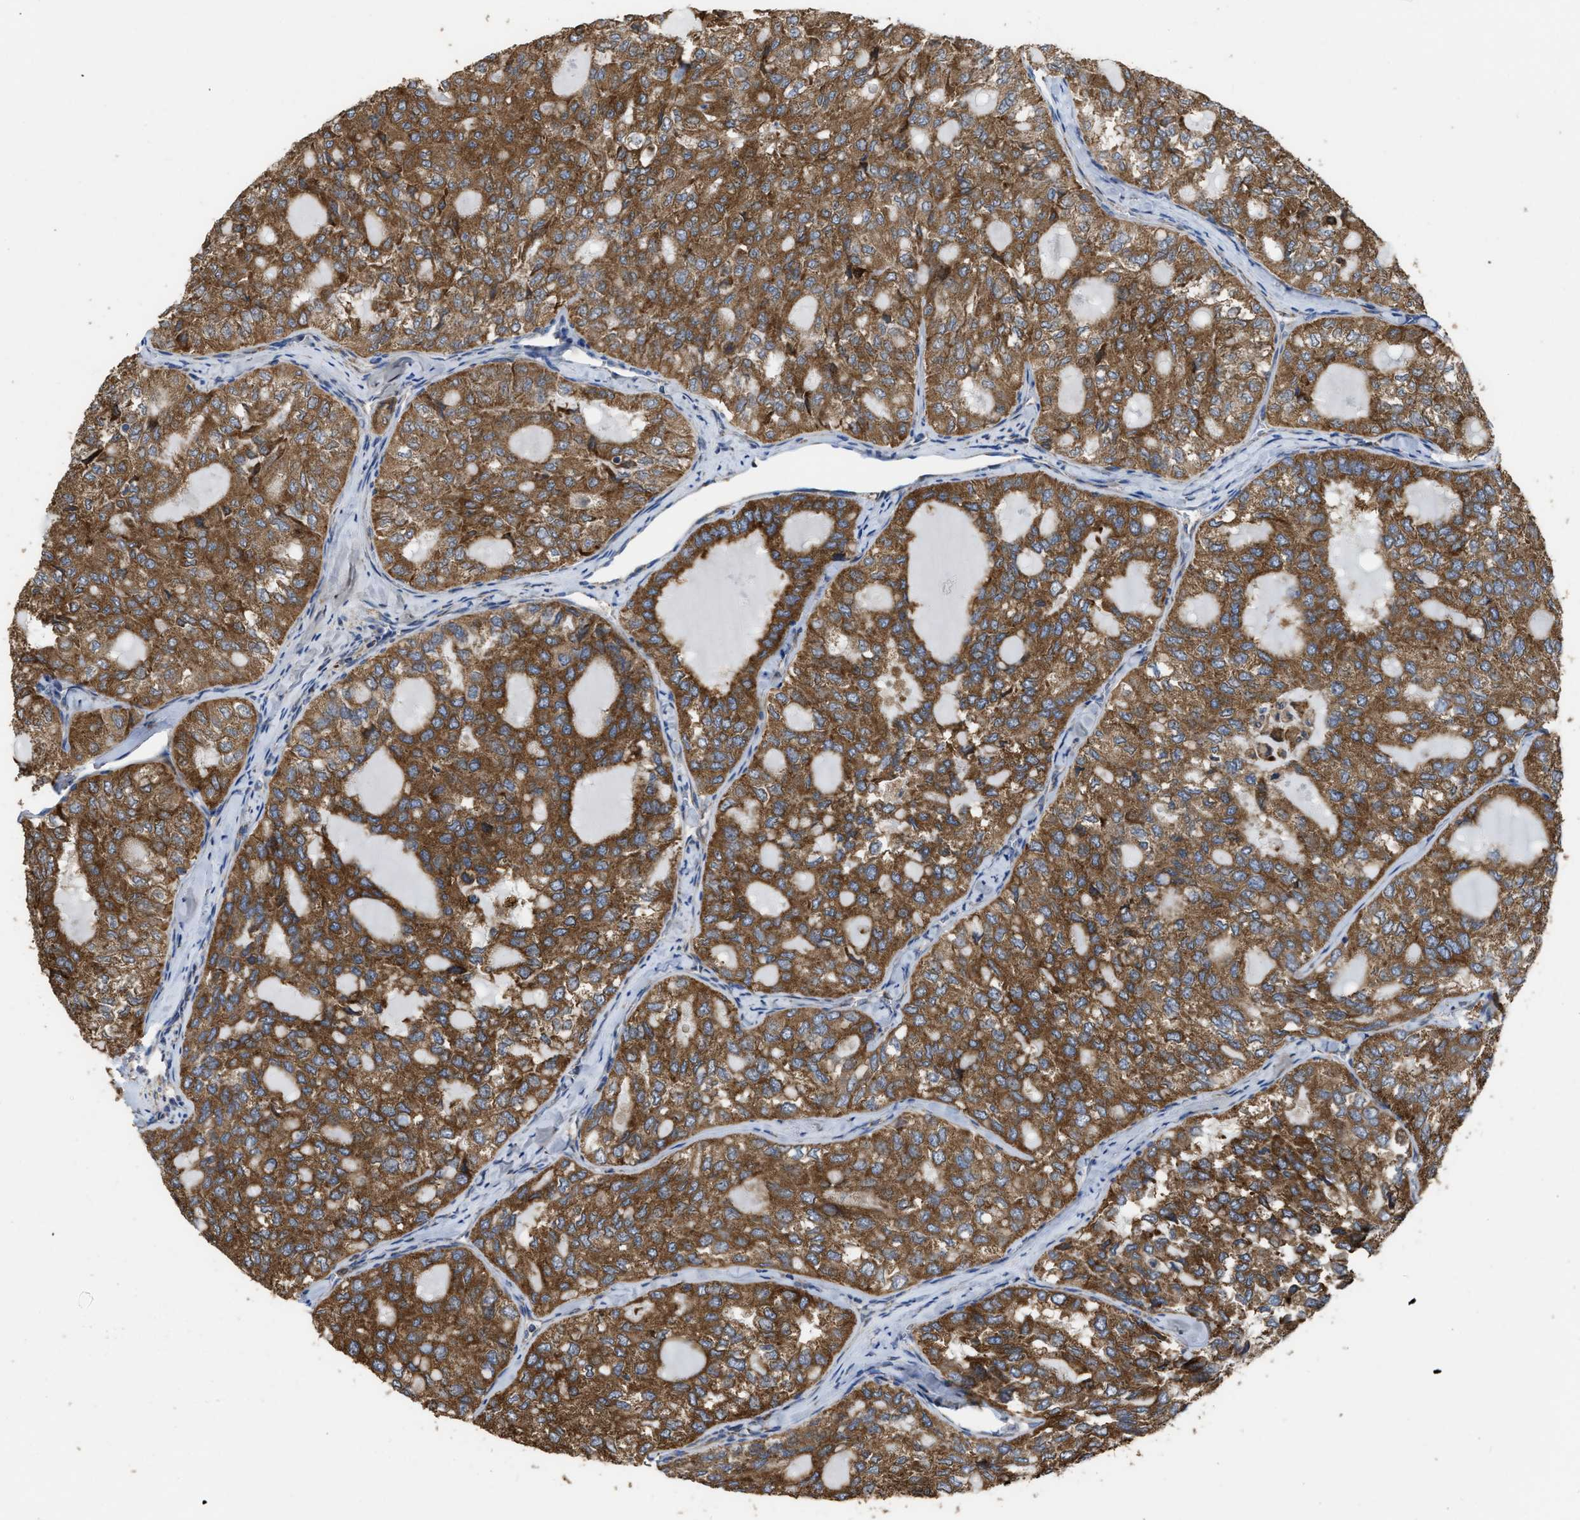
{"staining": {"intensity": "strong", "quantity": ">75%", "location": "cytoplasmic/membranous"}, "tissue": "thyroid cancer", "cell_type": "Tumor cells", "image_type": "cancer", "snomed": [{"axis": "morphology", "description": "Follicular adenoma carcinoma, NOS"}, {"axis": "topography", "description": "Thyroid gland"}], "caption": "The micrograph shows staining of follicular adenoma carcinoma (thyroid), revealing strong cytoplasmic/membranous protein expression (brown color) within tumor cells.", "gene": "AK2", "patient": {"sex": "male", "age": 75}}